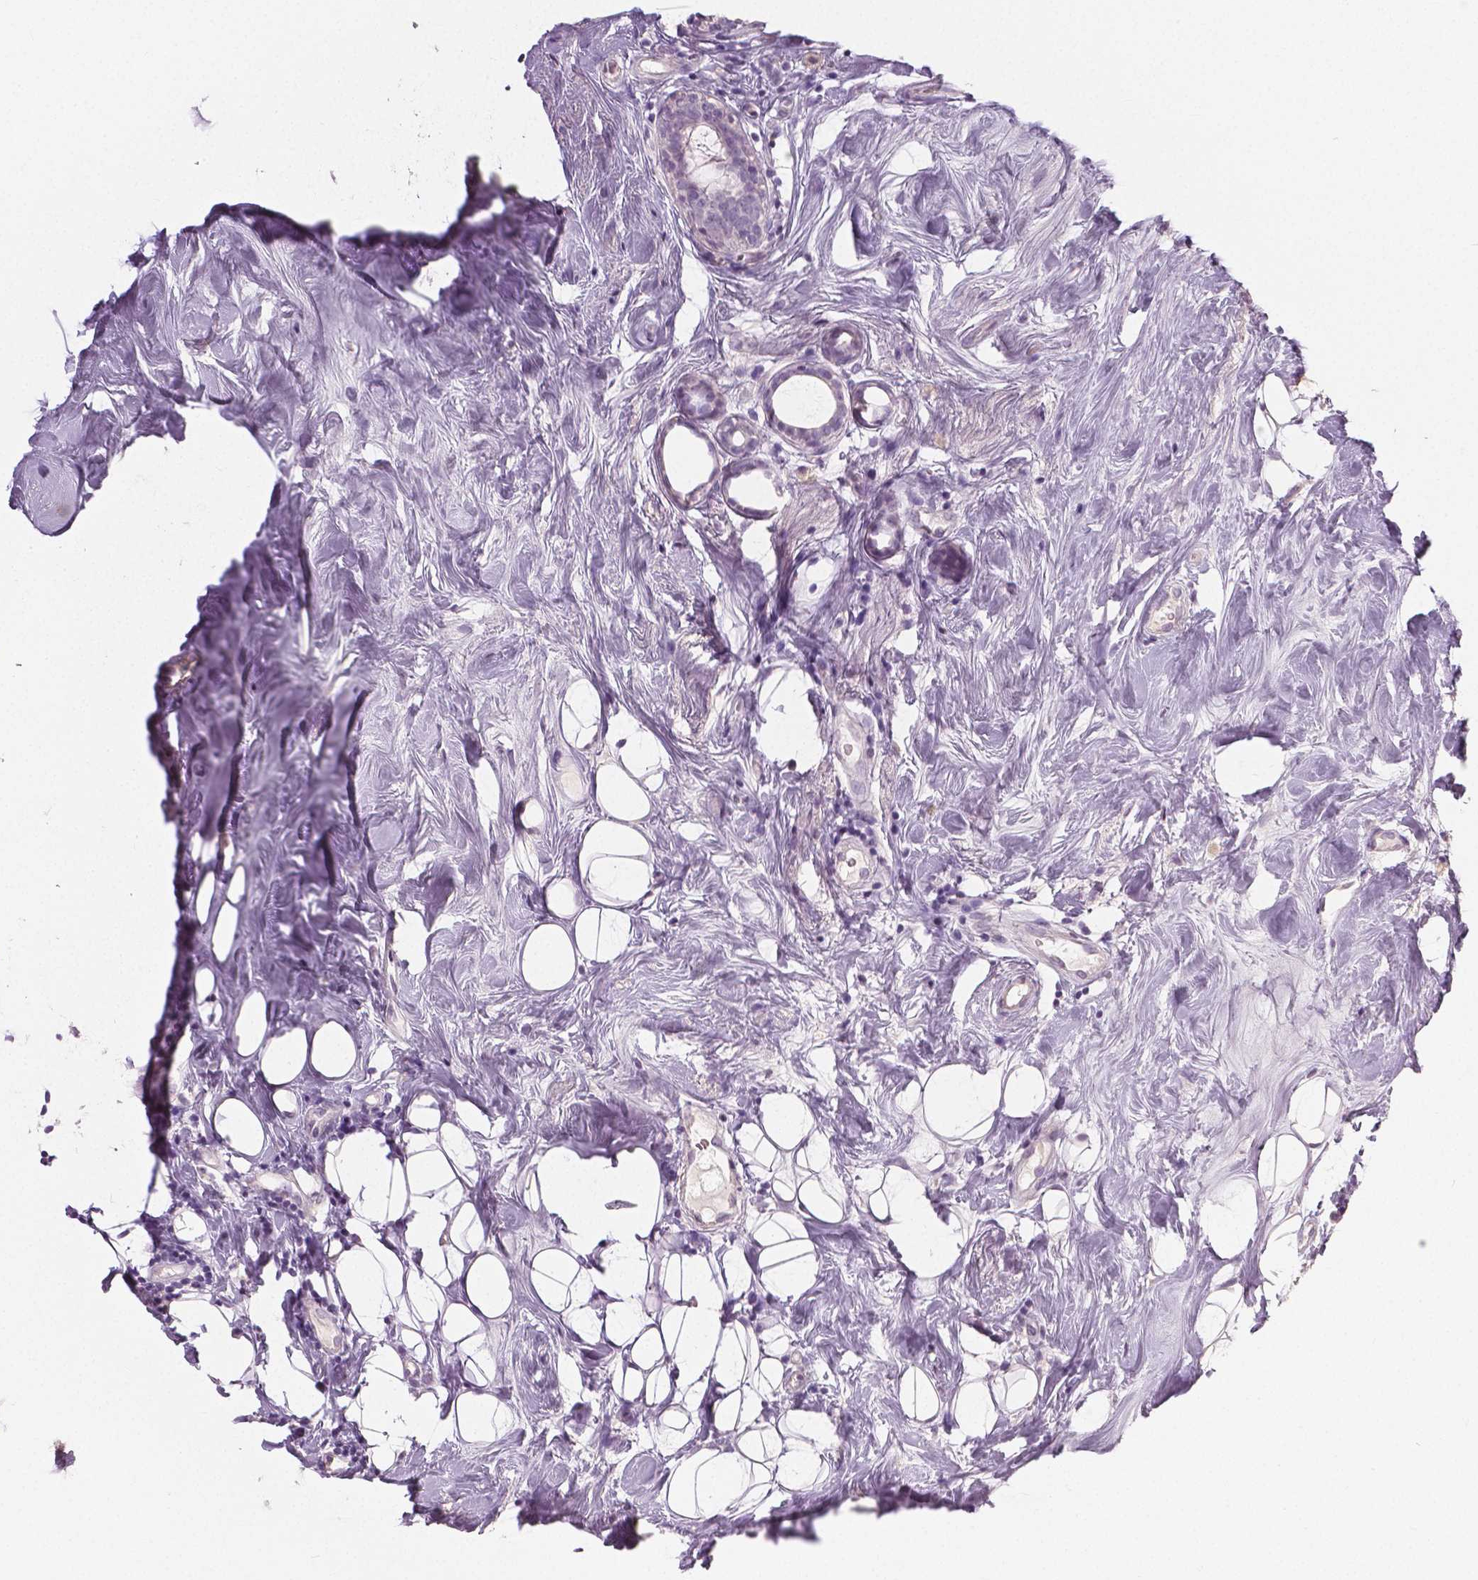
{"staining": {"intensity": "negative", "quantity": "none", "location": "none"}, "tissue": "breast cancer", "cell_type": "Tumor cells", "image_type": "cancer", "snomed": [{"axis": "morphology", "description": "Lobular carcinoma"}, {"axis": "topography", "description": "Breast"}], "caption": "High power microscopy micrograph of an IHC histopathology image of breast lobular carcinoma, revealing no significant staining in tumor cells. (DAB IHC visualized using brightfield microscopy, high magnification).", "gene": "NECAB1", "patient": {"sex": "female", "age": 49}}